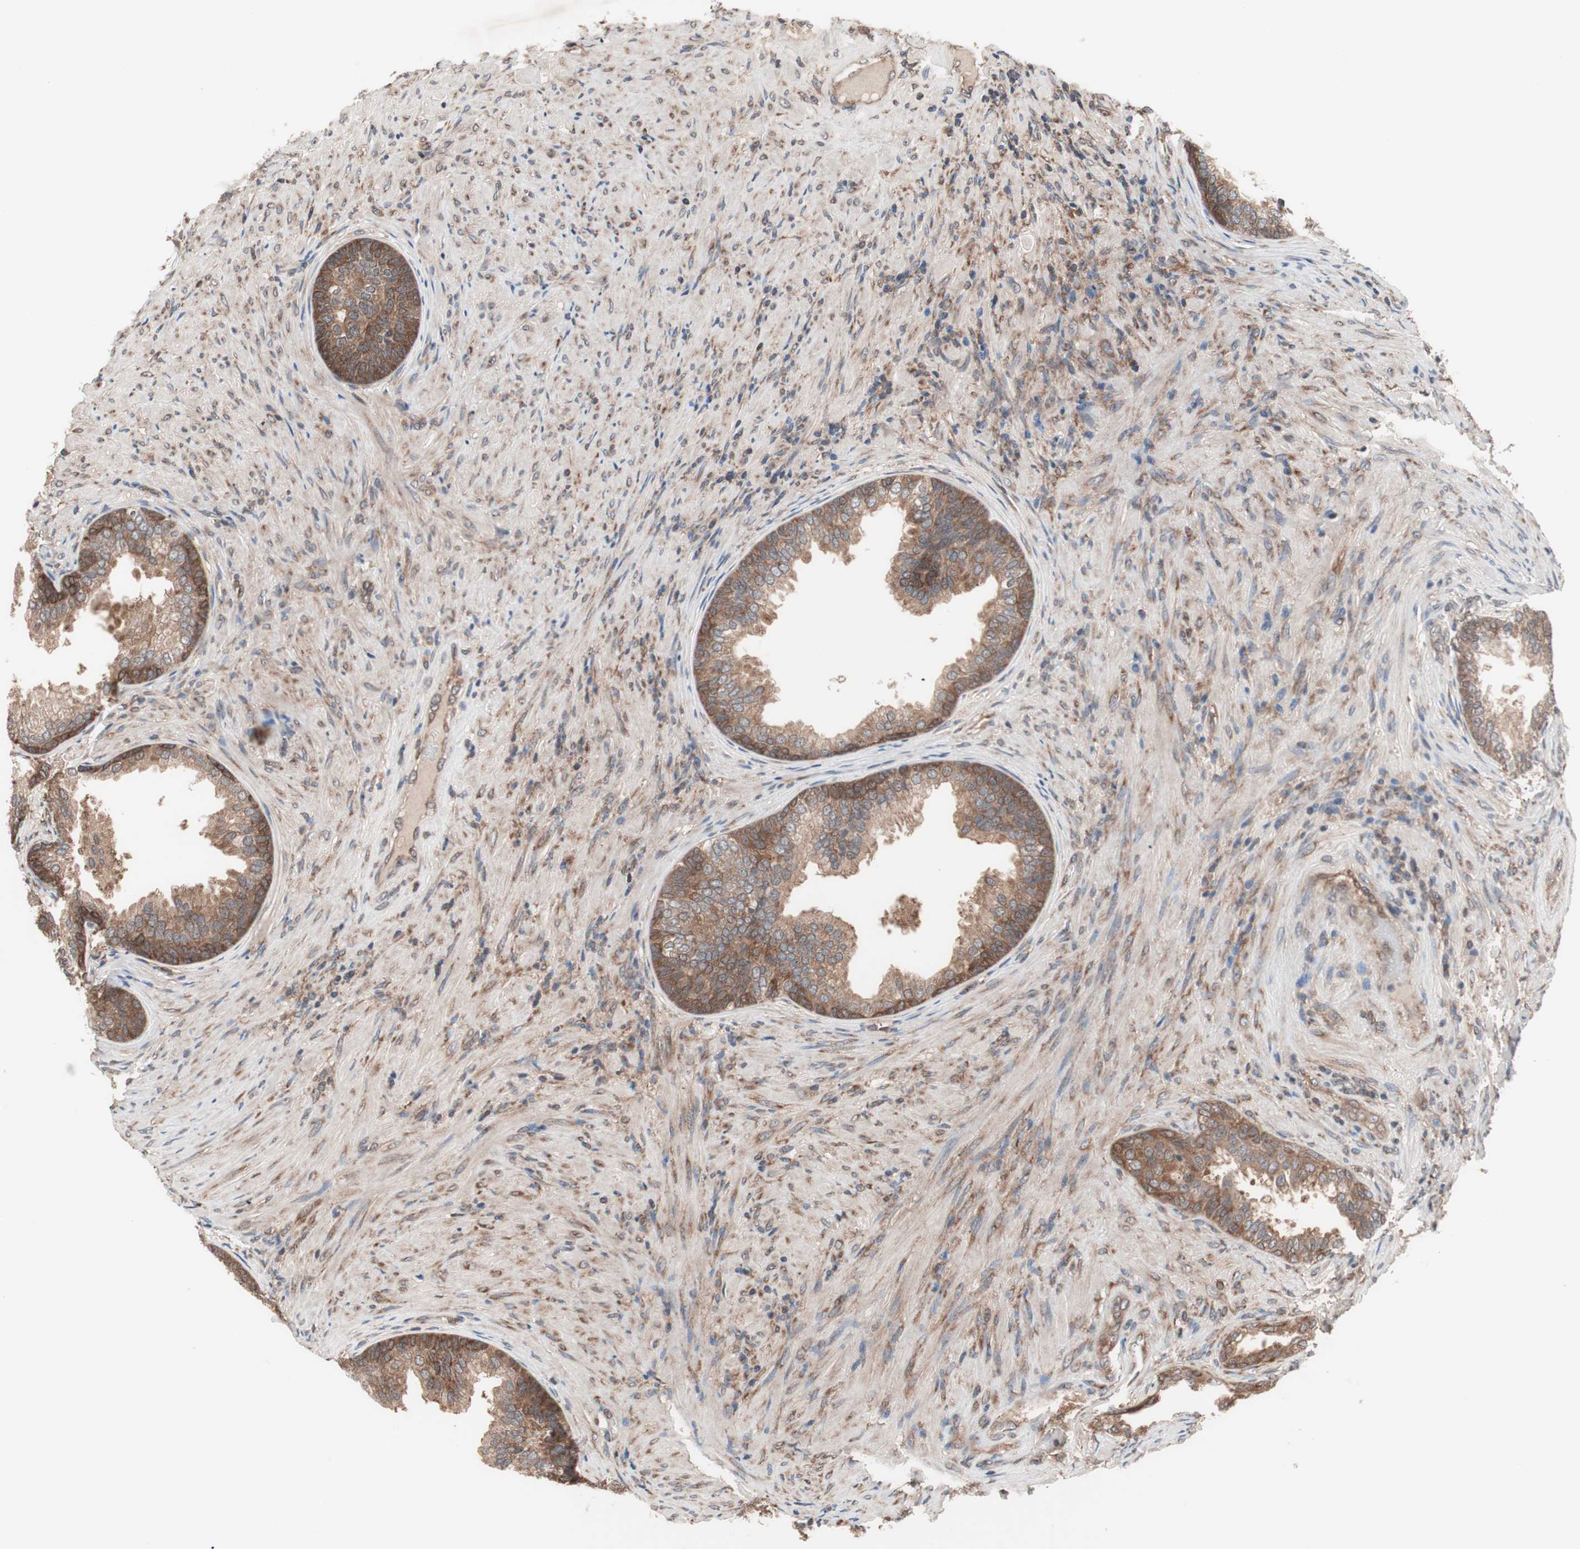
{"staining": {"intensity": "moderate", "quantity": ">75%", "location": "cytoplasmic/membranous"}, "tissue": "prostate", "cell_type": "Glandular cells", "image_type": "normal", "snomed": [{"axis": "morphology", "description": "Normal tissue, NOS"}, {"axis": "topography", "description": "Prostate"}], "caption": "Normal prostate reveals moderate cytoplasmic/membranous staining in about >75% of glandular cells, visualized by immunohistochemistry. Nuclei are stained in blue.", "gene": "IRS1", "patient": {"sex": "male", "age": 76}}